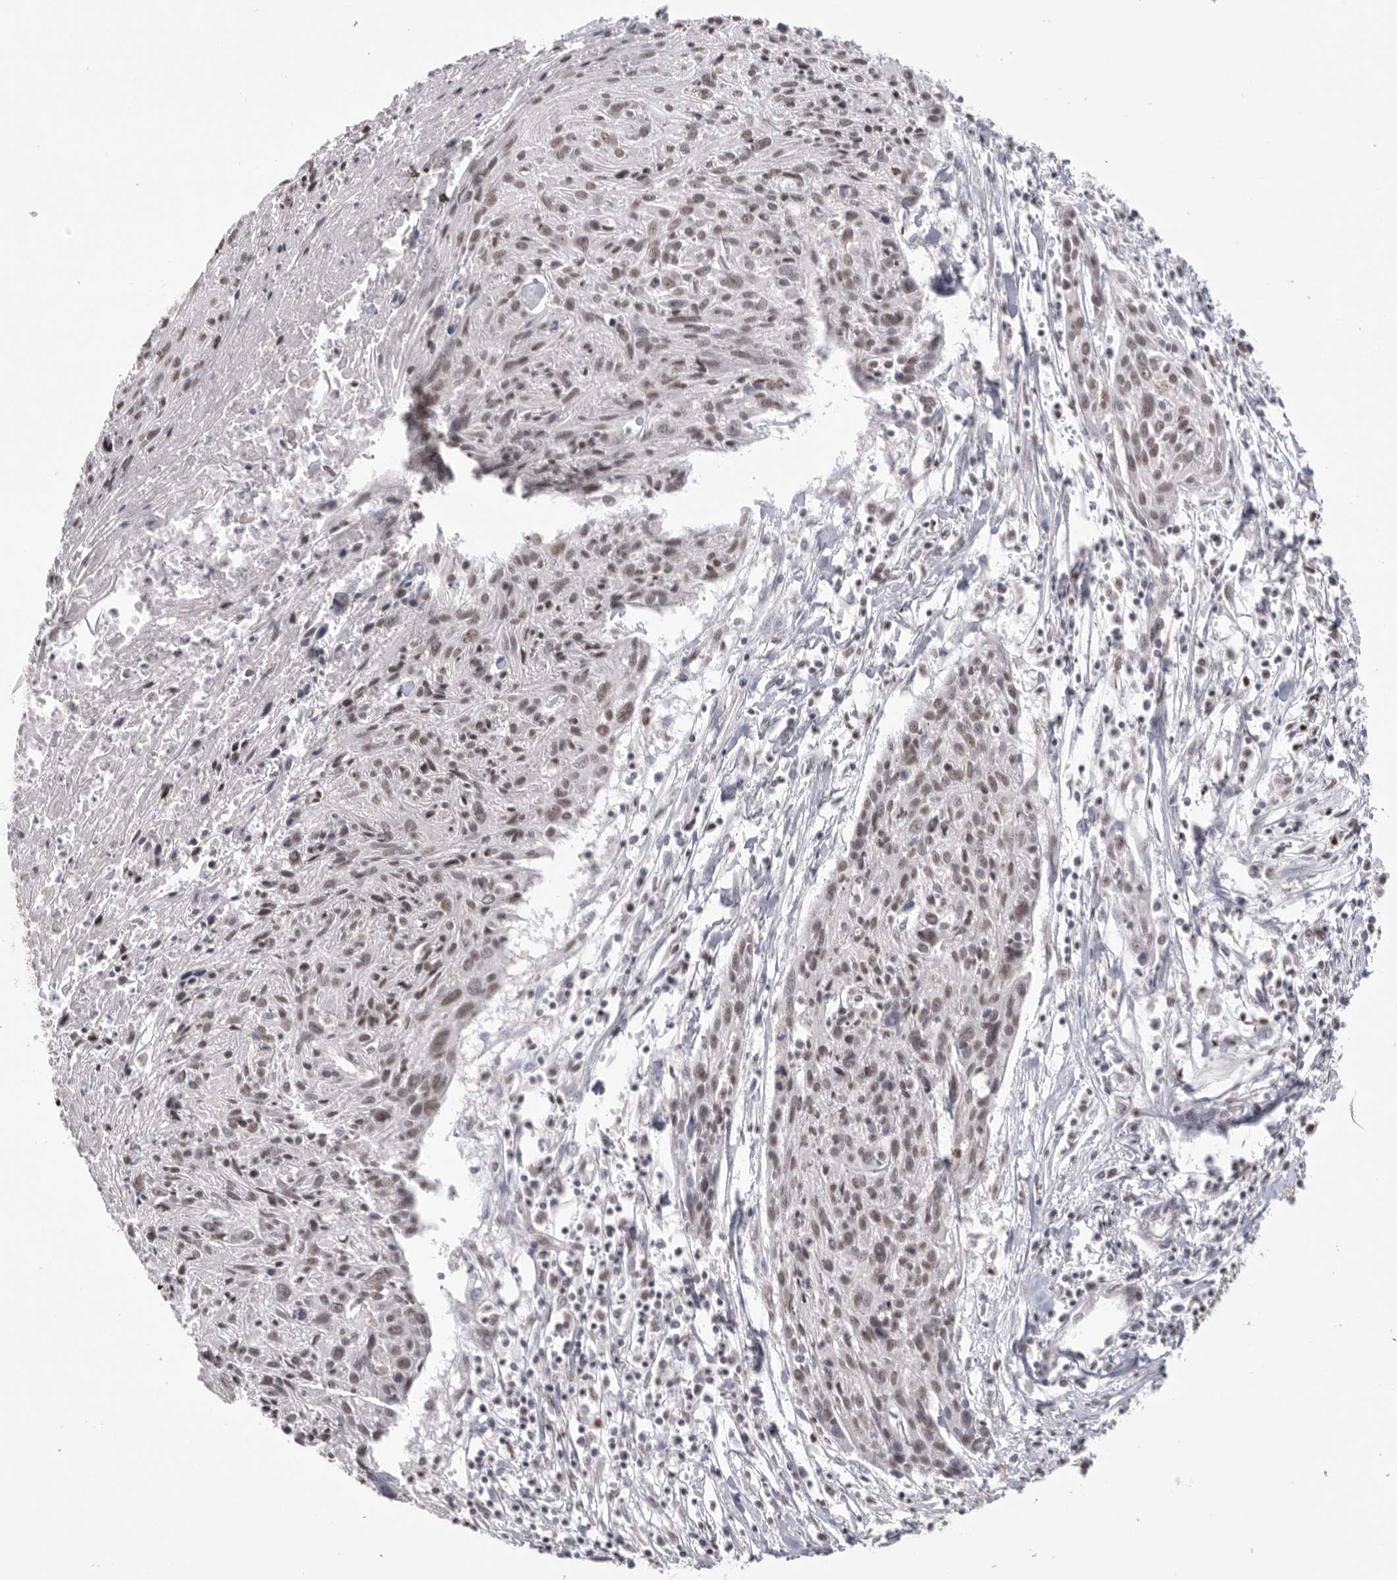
{"staining": {"intensity": "weak", "quantity": ">75%", "location": "nuclear"}, "tissue": "cervical cancer", "cell_type": "Tumor cells", "image_type": "cancer", "snomed": [{"axis": "morphology", "description": "Squamous cell carcinoma, NOS"}, {"axis": "topography", "description": "Cervix"}], "caption": "Cervical squamous cell carcinoma stained with immunohistochemistry (IHC) reveals weak nuclear positivity in about >75% of tumor cells.", "gene": "BCLAF3", "patient": {"sex": "female", "age": 51}}